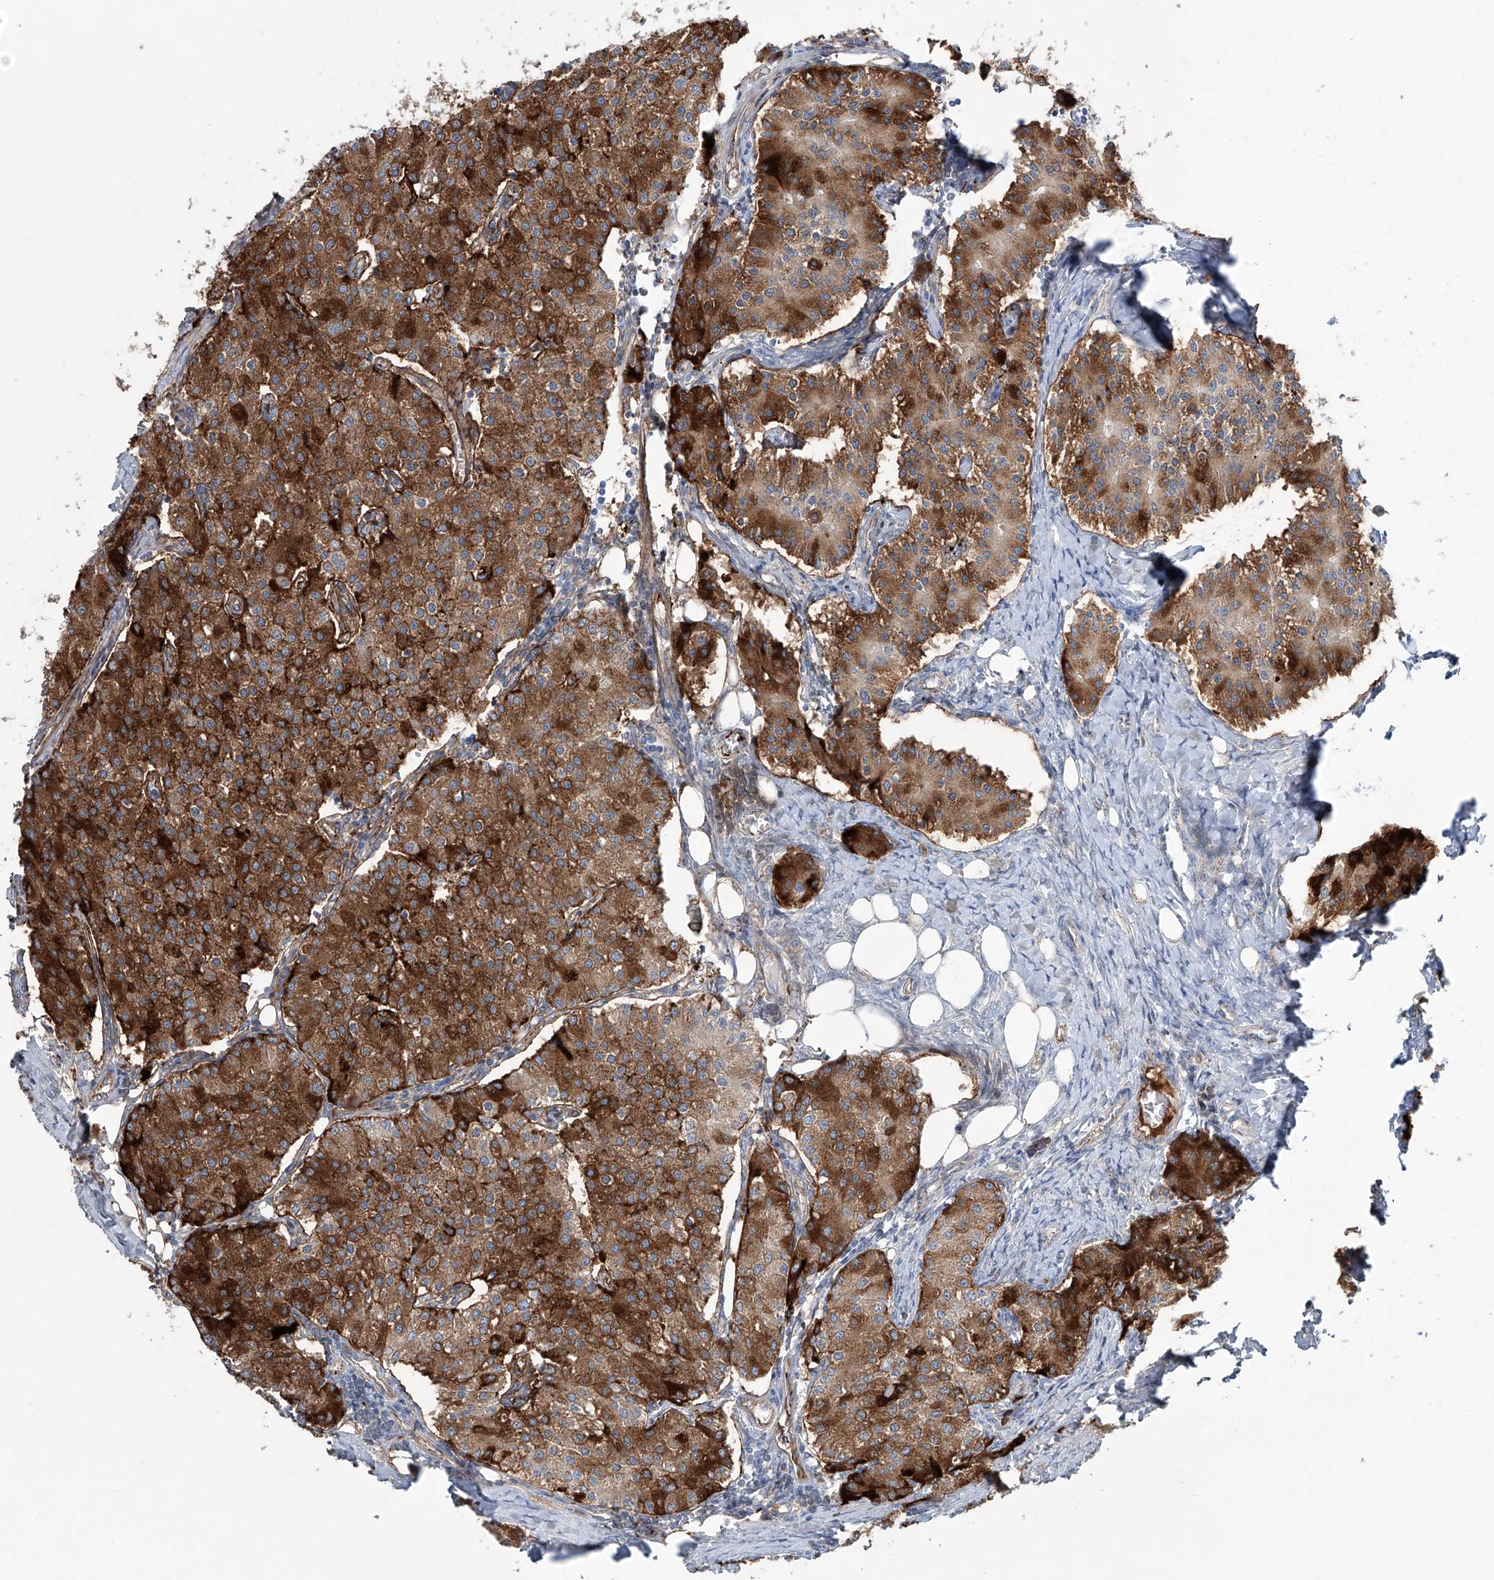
{"staining": {"intensity": "strong", "quantity": ">75%", "location": "cytoplasmic/membranous"}, "tissue": "carcinoid", "cell_type": "Tumor cells", "image_type": "cancer", "snomed": [{"axis": "morphology", "description": "Carcinoid, malignant, NOS"}, {"axis": "topography", "description": "Colon"}], "caption": "Tumor cells display high levels of strong cytoplasmic/membranous staining in about >75% of cells in malignant carcinoid.", "gene": "CDH5", "patient": {"sex": "female", "age": 52}}